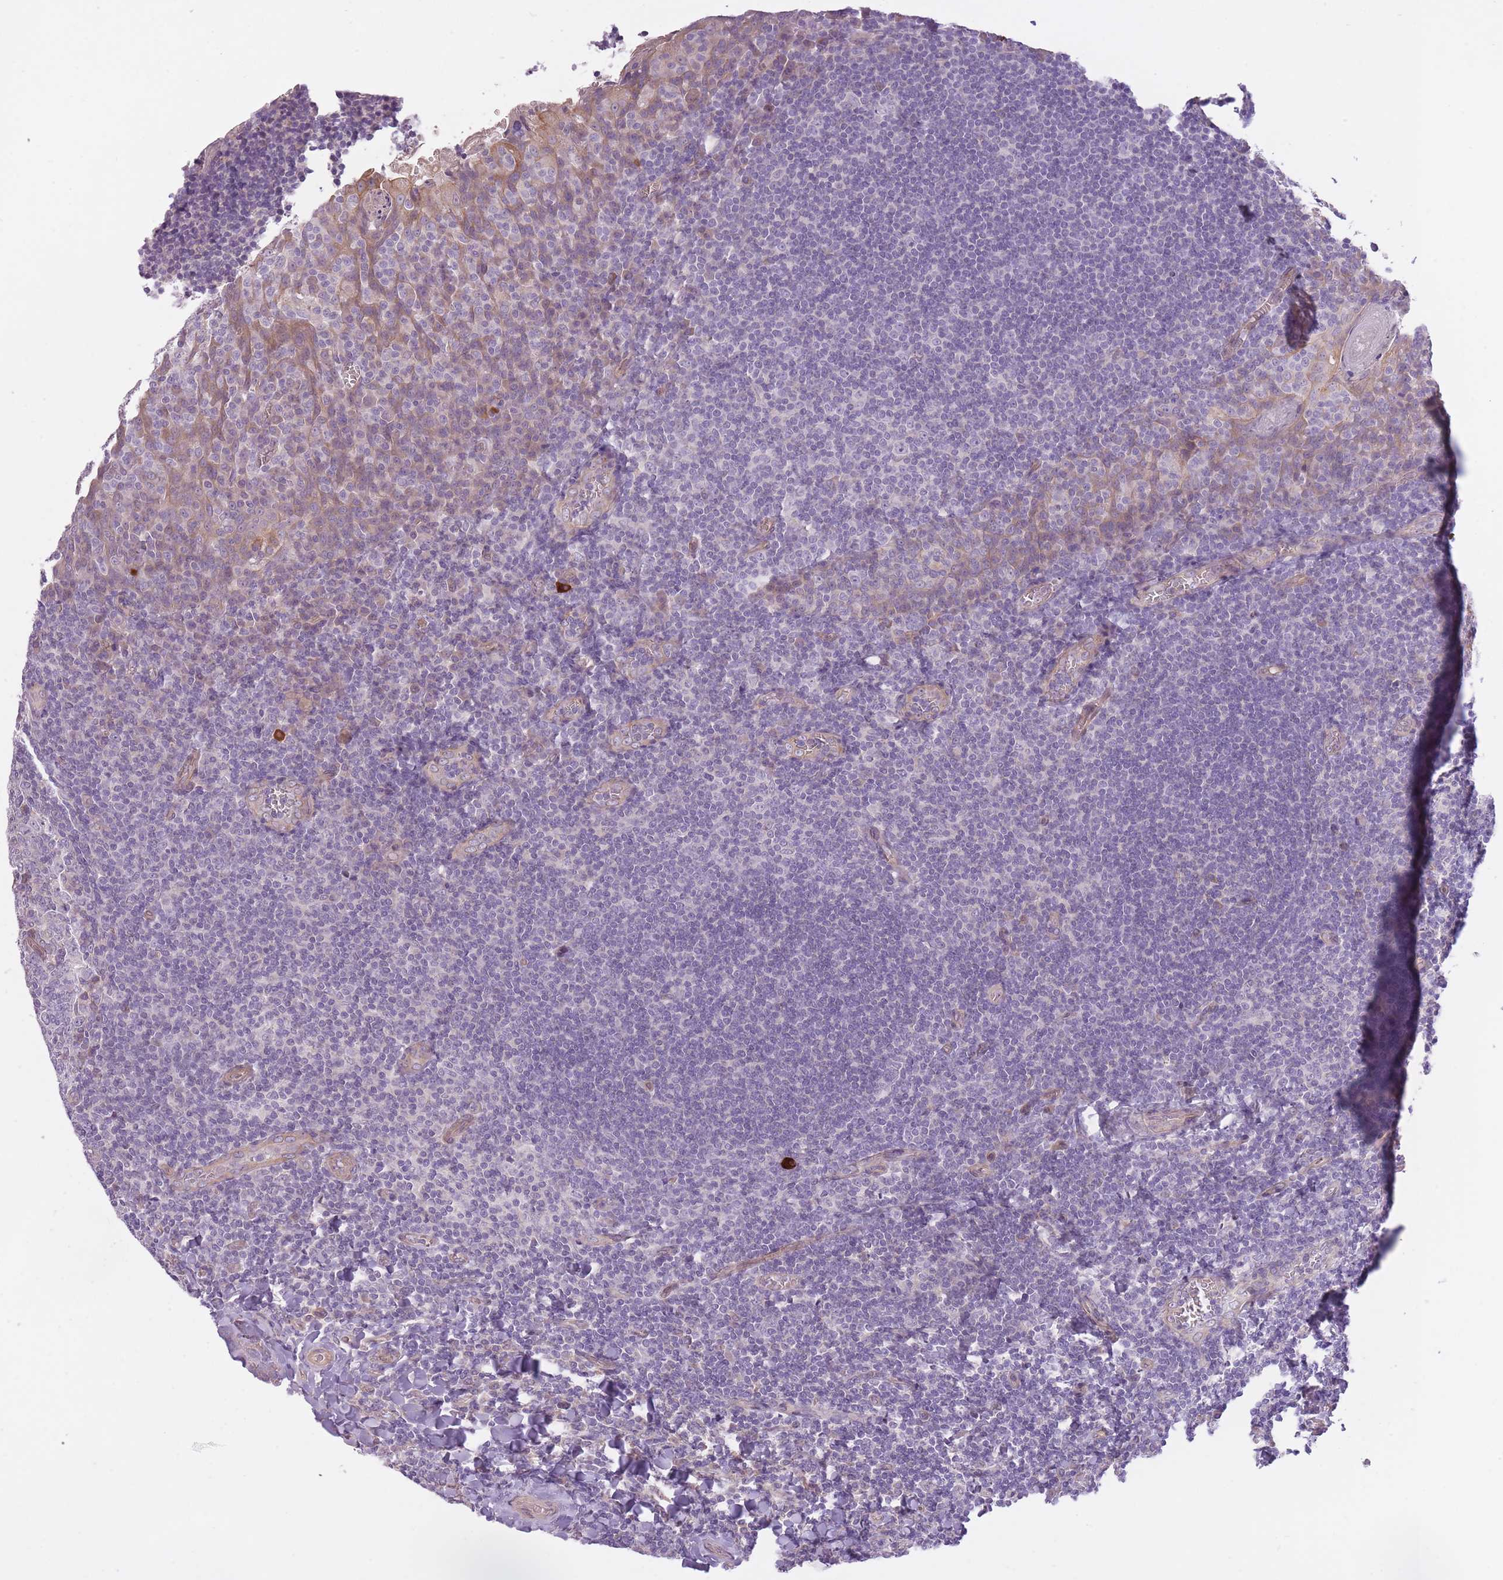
{"staining": {"intensity": "weak", "quantity": "<25%", "location": "cytoplasmic/membranous"}, "tissue": "tonsil", "cell_type": "Germinal center cells", "image_type": "normal", "snomed": [{"axis": "morphology", "description": "Normal tissue, NOS"}, {"axis": "topography", "description": "Tonsil"}], "caption": "A micrograph of tonsil stained for a protein demonstrates no brown staining in germinal center cells. (DAB (3,3'-diaminobenzidine) immunohistochemistry with hematoxylin counter stain).", "gene": "REV1", "patient": {"sex": "male", "age": 27}}